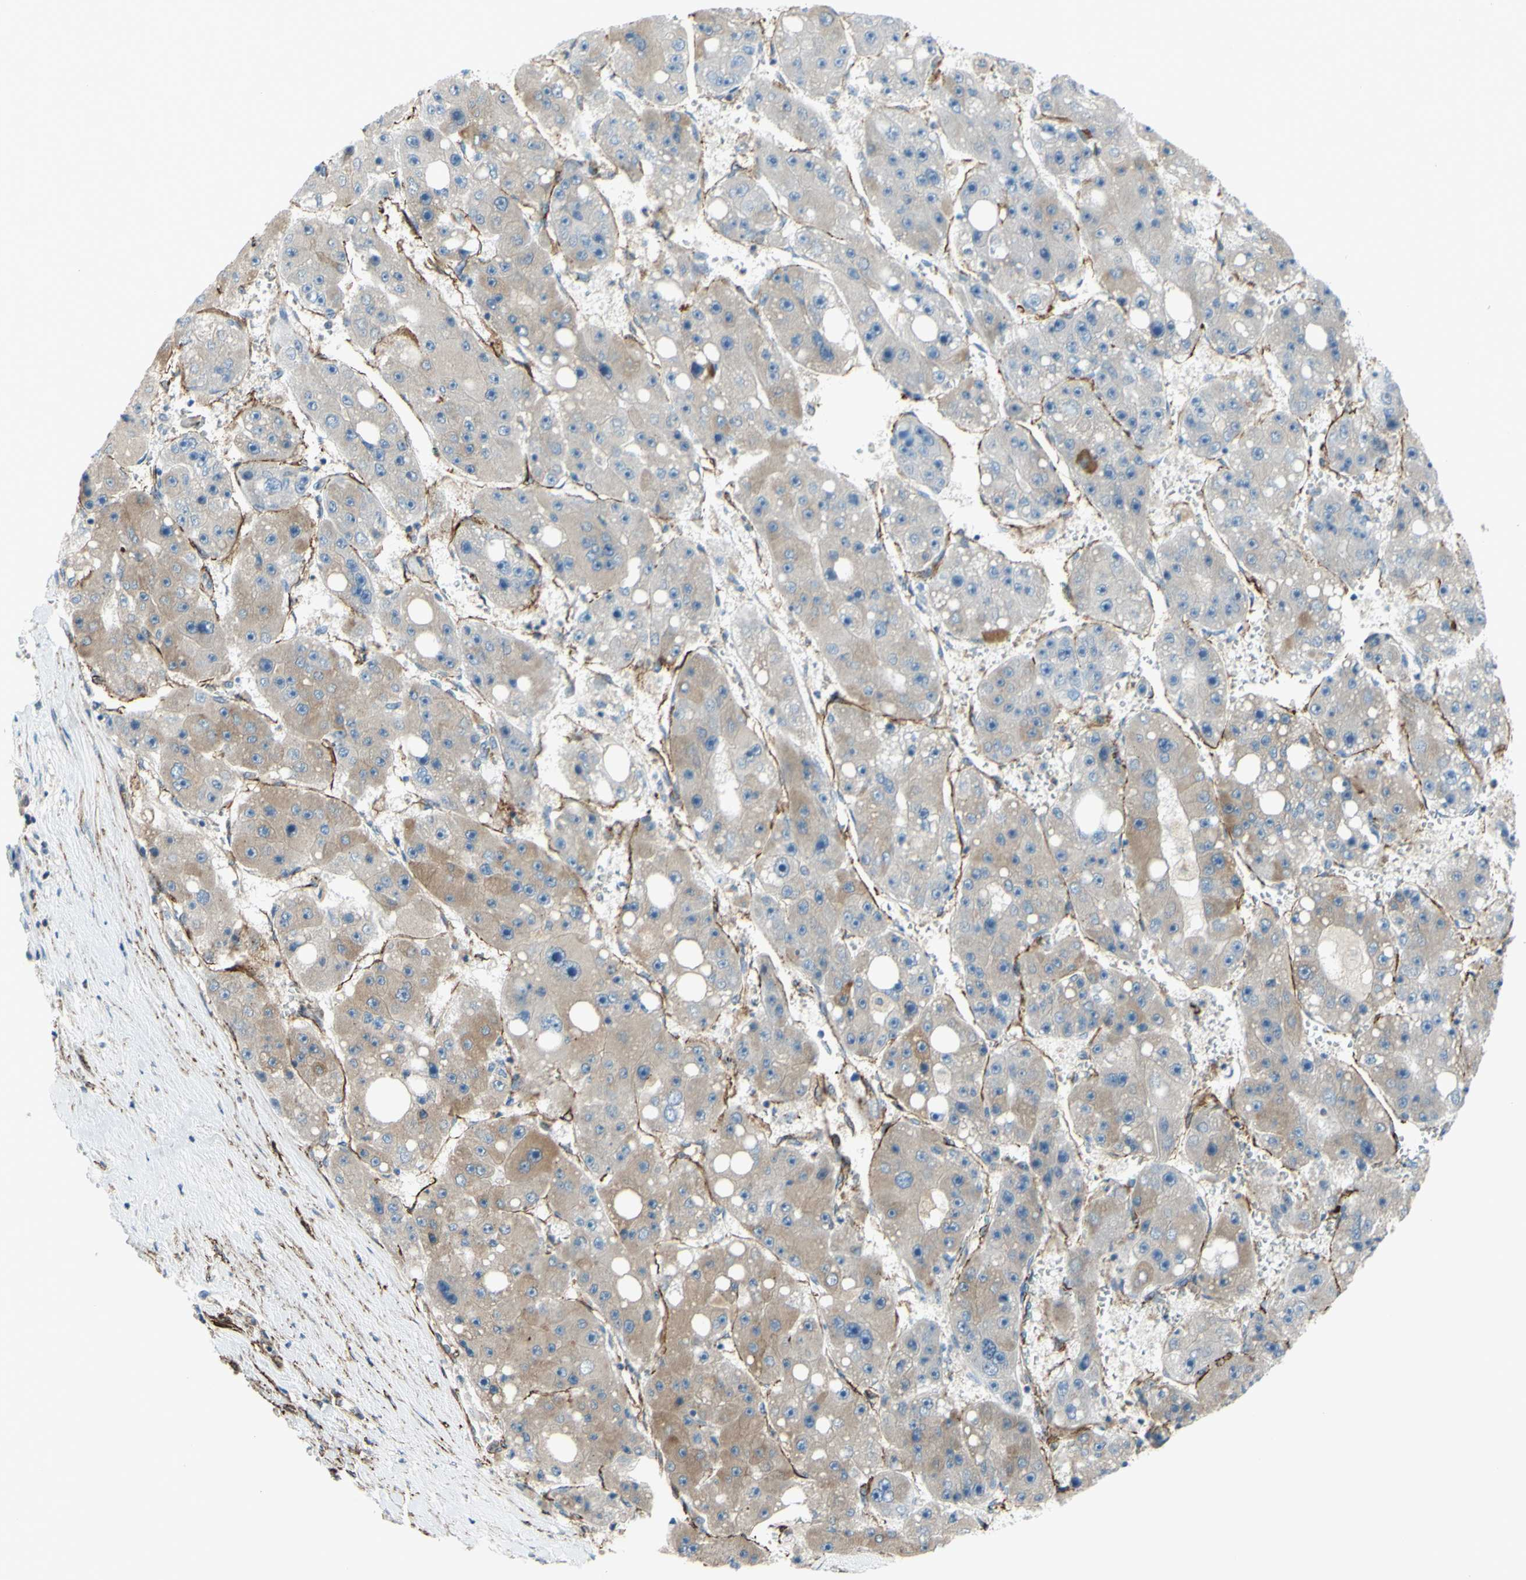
{"staining": {"intensity": "weak", "quantity": "25%-75%", "location": "cytoplasmic/membranous"}, "tissue": "liver cancer", "cell_type": "Tumor cells", "image_type": "cancer", "snomed": [{"axis": "morphology", "description": "Carcinoma, Hepatocellular, NOS"}, {"axis": "topography", "description": "Liver"}], "caption": "Tumor cells reveal low levels of weak cytoplasmic/membranous staining in approximately 25%-75% of cells in human liver cancer.", "gene": "PRRG2", "patient": {"sex": "female", "age": 61}}